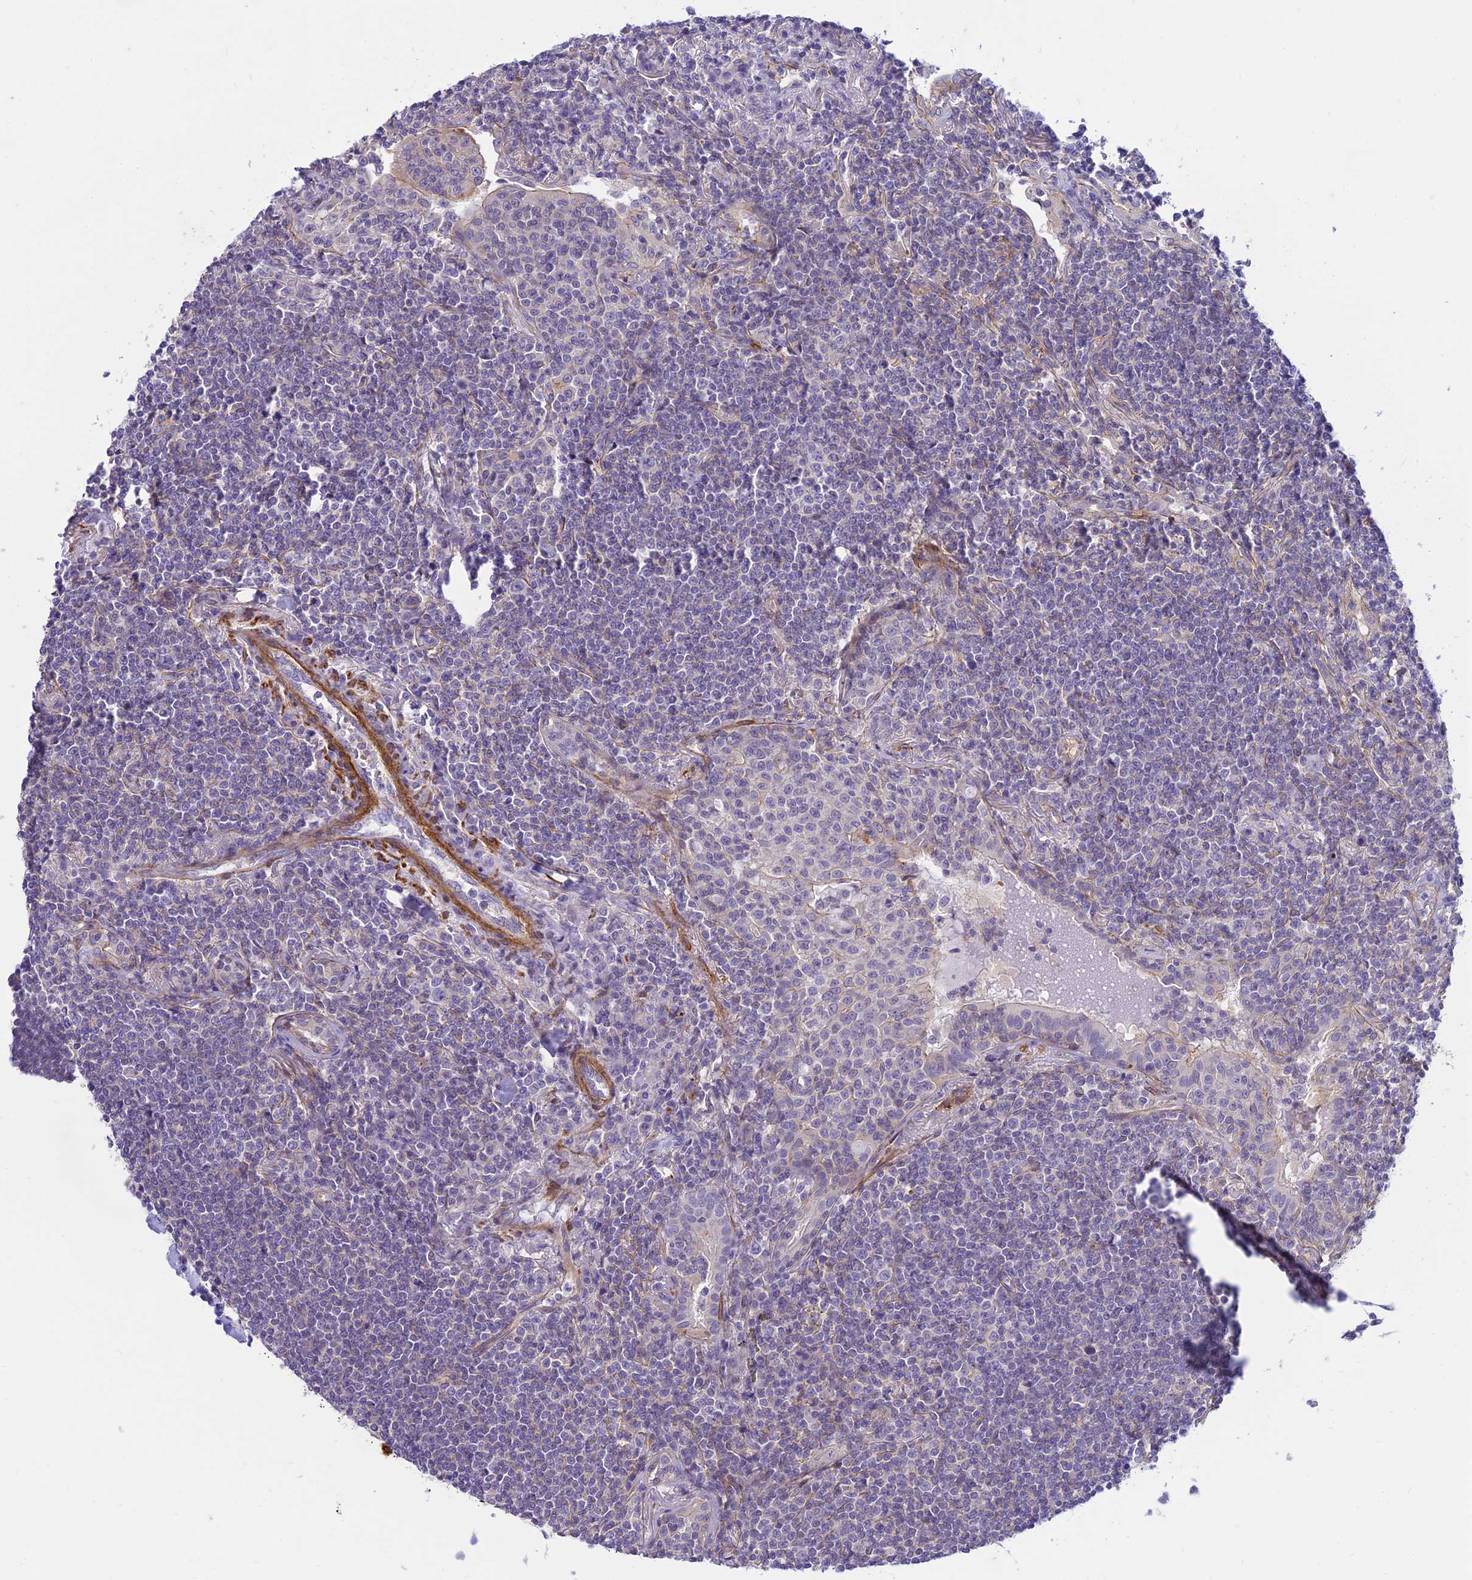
{"staining": {"intensity": "negative", "quantity": "none", "location": "none"}, "tissue": "lymphoma", "cell_type": "Tumor cells", "image_type": "cancer", "snomed": [{"axis": "morphology", "description": "Malignant lymphoma, non-Hodgkin's type, Low grade"}, {"axis": "topography", "description": "Lung"}], "caption": "Immunohistochemical staining of lymphoma shows no significant expression in tumor cells.", "gene": "FBXW4", "patient": {"sex": "female", "age": 71}}